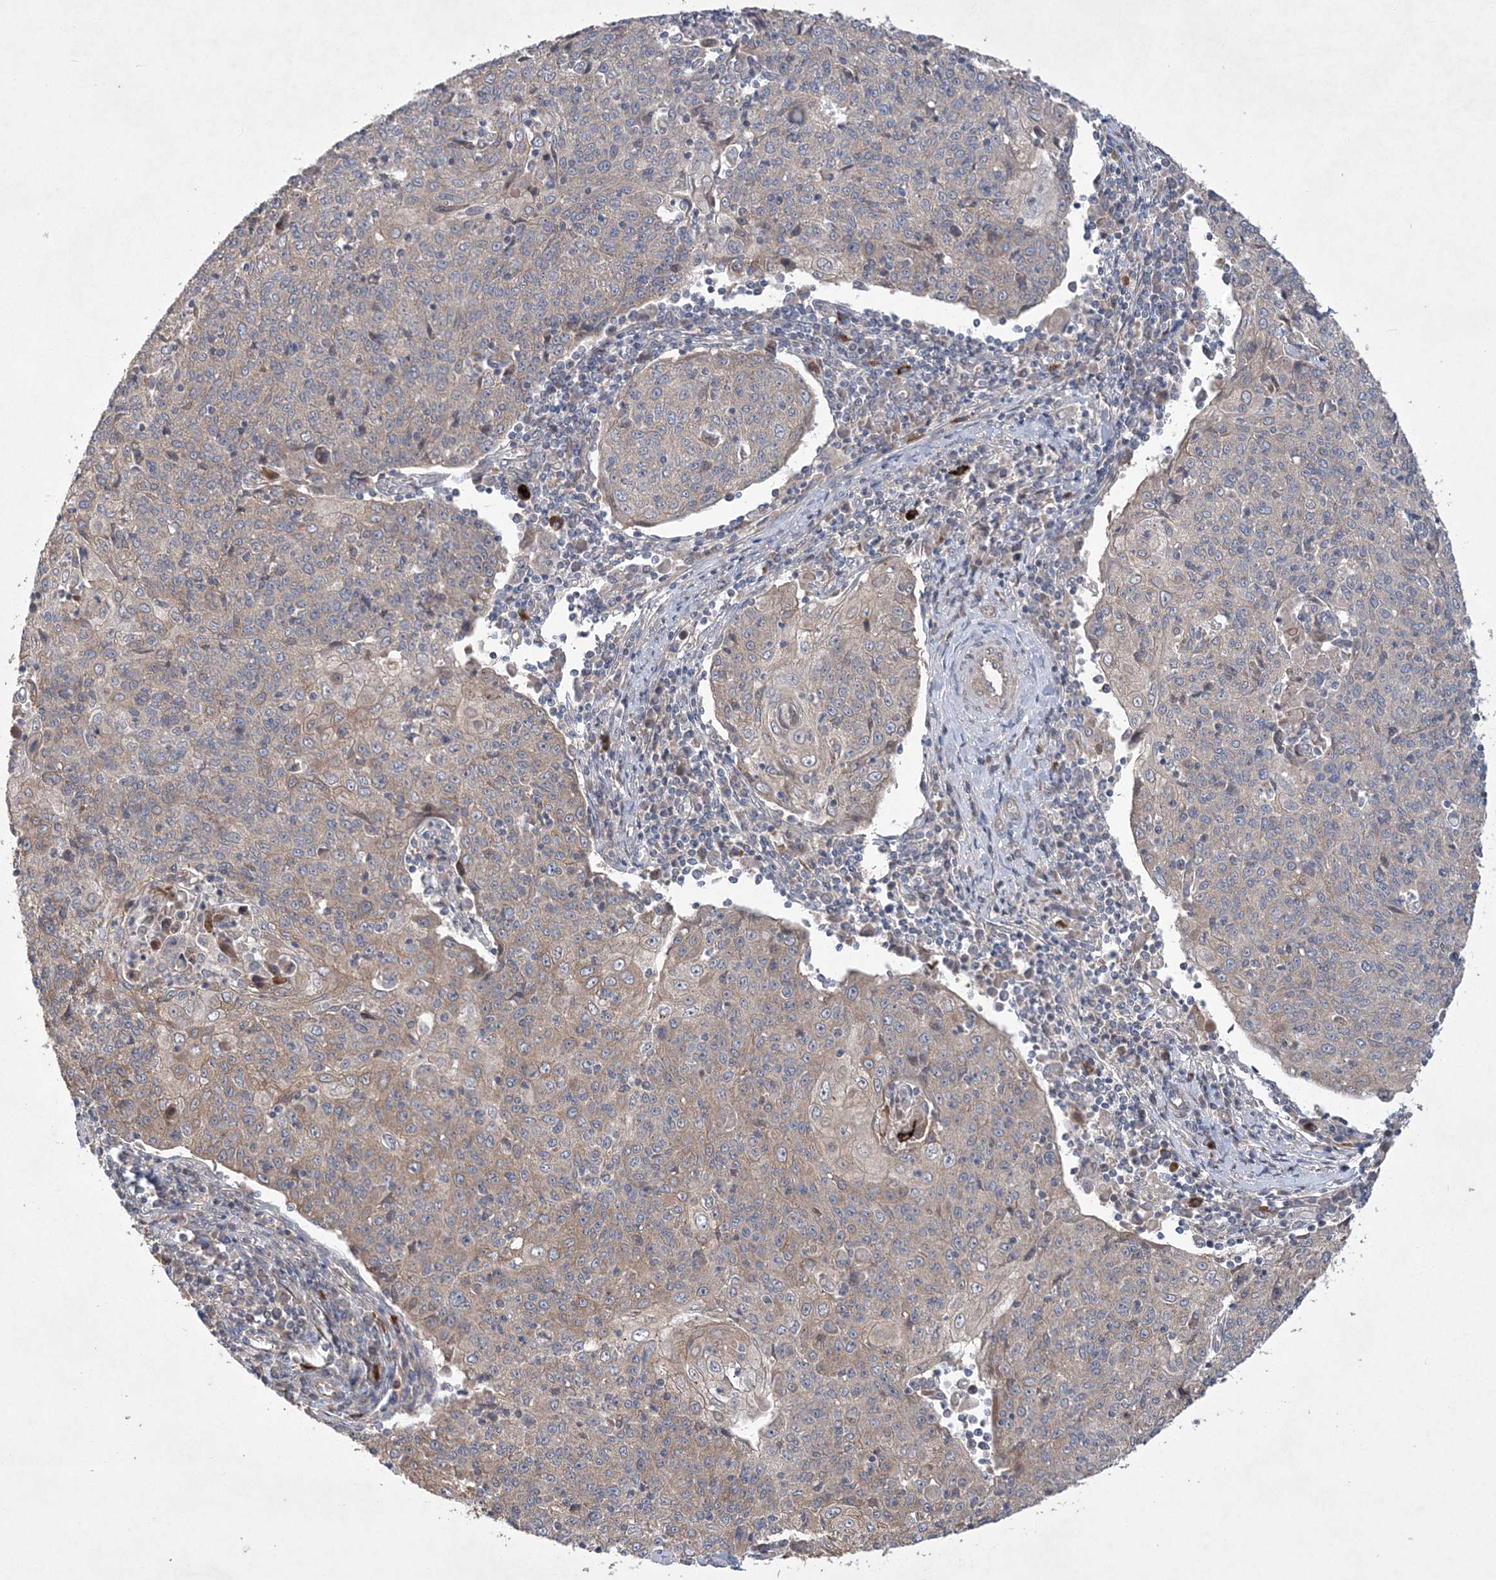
{"staining": {"intensity": "weak", "quantity": "25%-75%", "location": "cytoplasmic/membranous"}, "tissue": "cervical cancer", "cell_type": "Tumor cells", "image_type": "cancer", "snomed": [{"axis": "morphology", "description": "Squamous cell carcinoma, NOS"}, {"axis": "topography", "description": "Cervix"}], "caption": "Cervical squamous cell carcinoma stained with a brown dye reveals weak cytoplasmic/membranous positive staining in about 25%-75% of tumor cells.", "gene": "MTRF1L", "patient": {"sex": "female", "age": 48}}